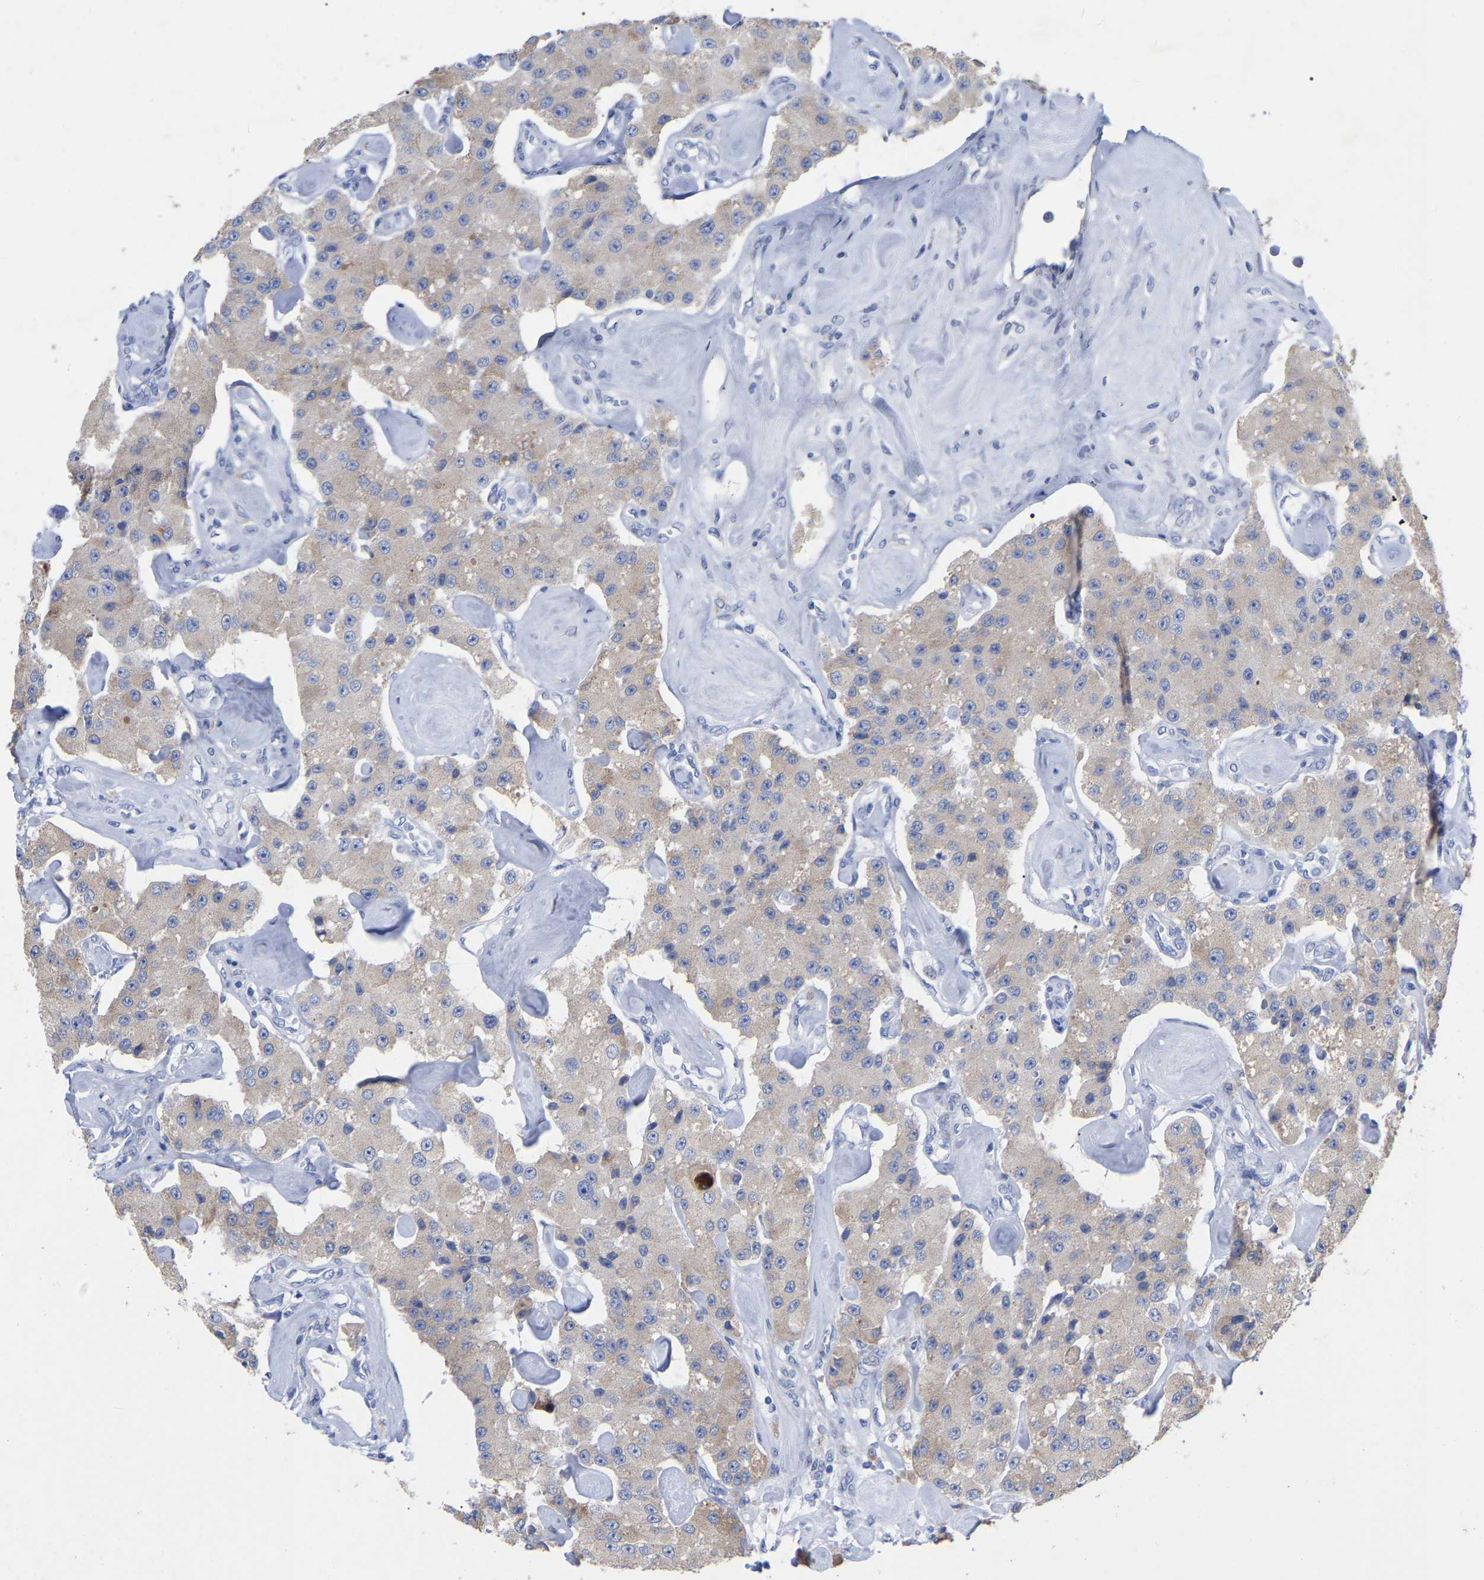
{"staining": {"intensity": "weak", "quantity": ">75%", "location": "cytoplasmic/membranous"}, "tissue": "carcinoid", "cell_type": "Tumor cells", "image_type": "cancer", "snomed": [{"axis": "morphology", "description": "Carcinoid, malignant, NOS"}, {"axis": "topography", "description": "Pancreas"}], "caption": "An IHC micrograph of neoplastic tissue is shown. Protein staining in brown highlights weak cytoplasmic/membranous positivity in carcinoid within tumor cells.", "gene": "STRIP2", "patient": {"sex": "male", "age": 41}}